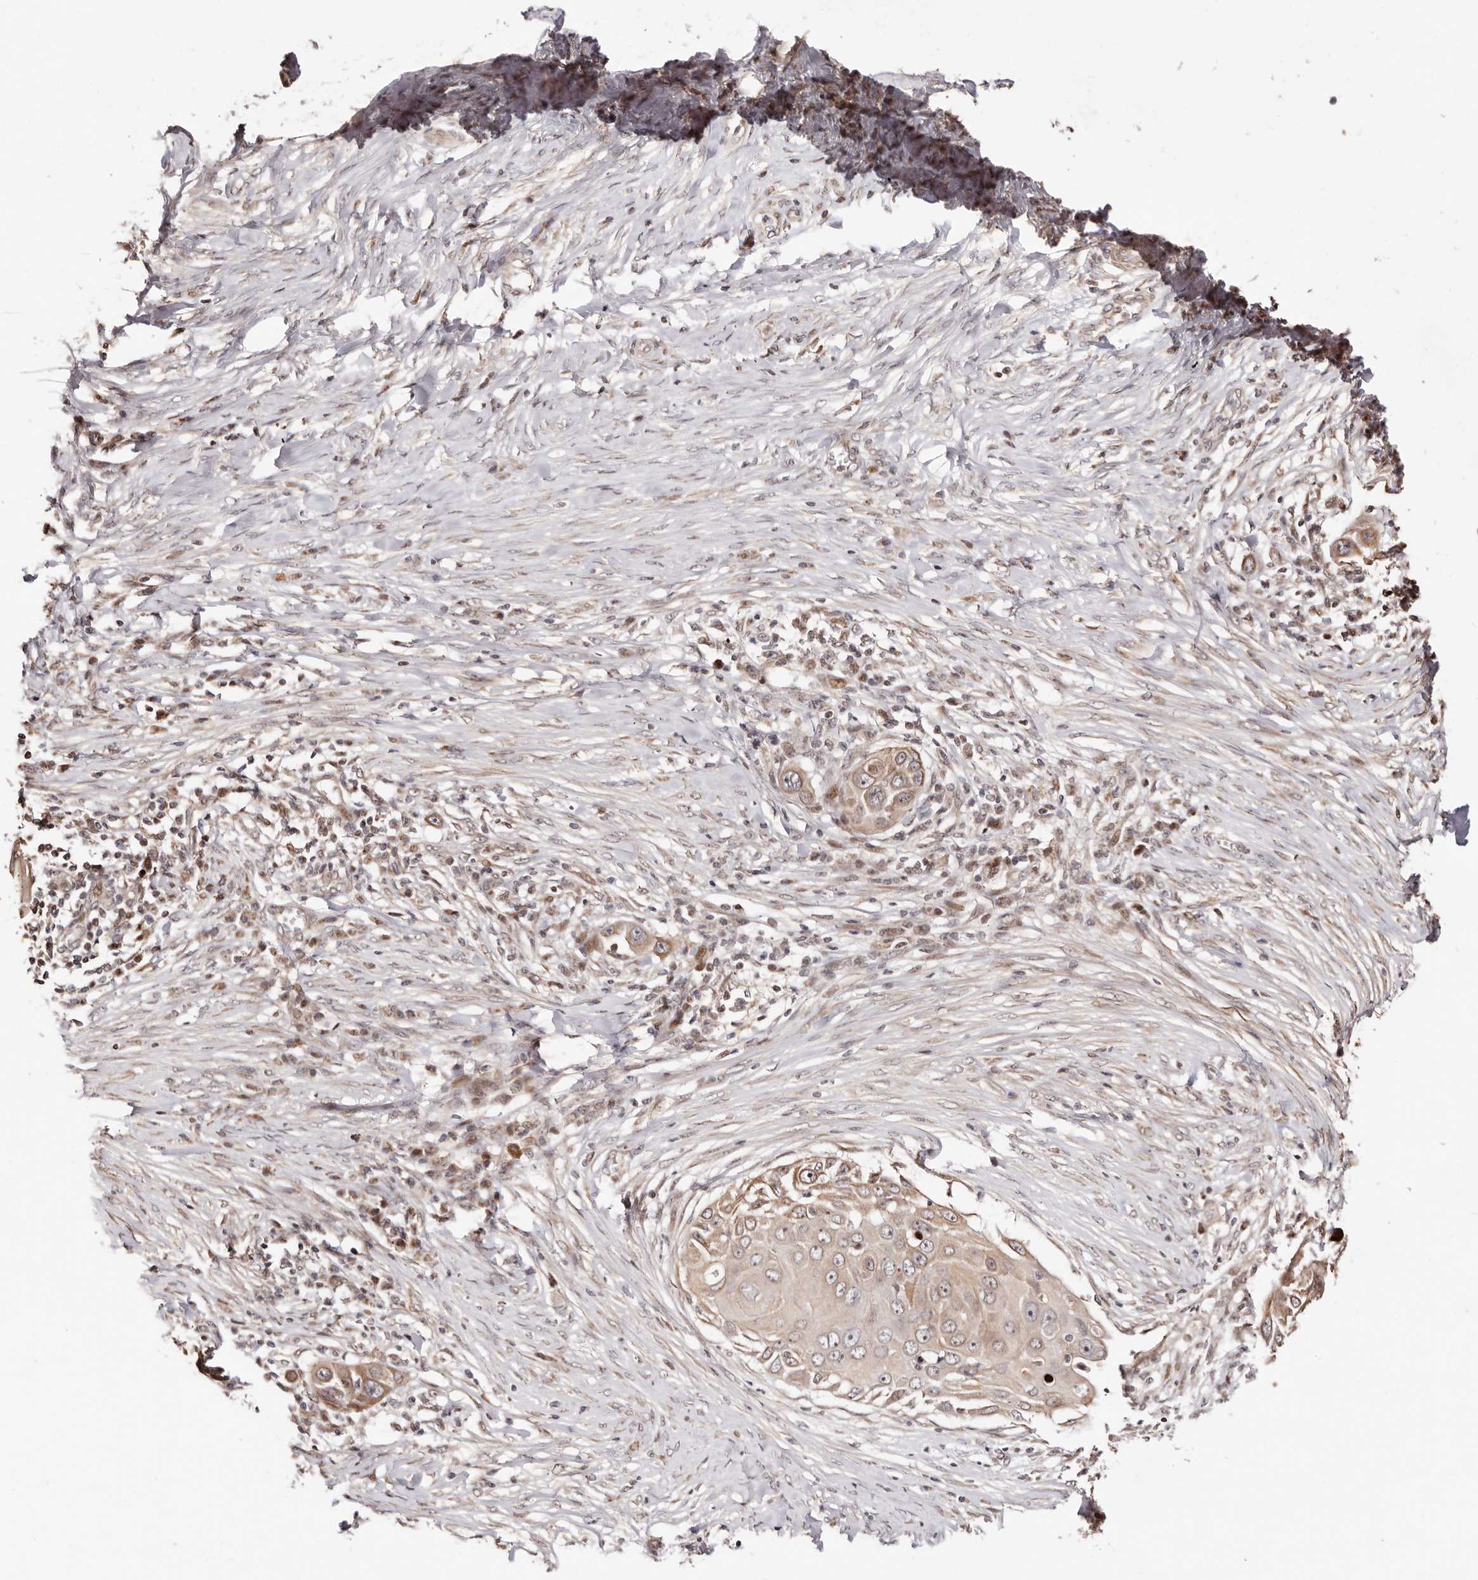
{"staining": {"intensity": "moderate", "quantity": "<25%", "location": "cytoplasmic/membranous"}, "tissue": "skin cancer", "cell_type": "Tumor cells", "image_type": "cancer", "snomed": [{"axis": "morphology", "description": "Squamous cell carcinoma, NOS"}, {"axis": "topography", "description": "Skin"}], "caption": "Moderate cytoplasmic/membranous protein positivity is seen in approximately <25% of tumor cells in squamous cell carcinoma (skin). The protein of interest is stained brown, and the nuclei are stained in blue (DAB IHC with brightfield microscopy, high magnification).", "gene": "HIVEP3", "patient": {"sex": "female", "age": 44}}